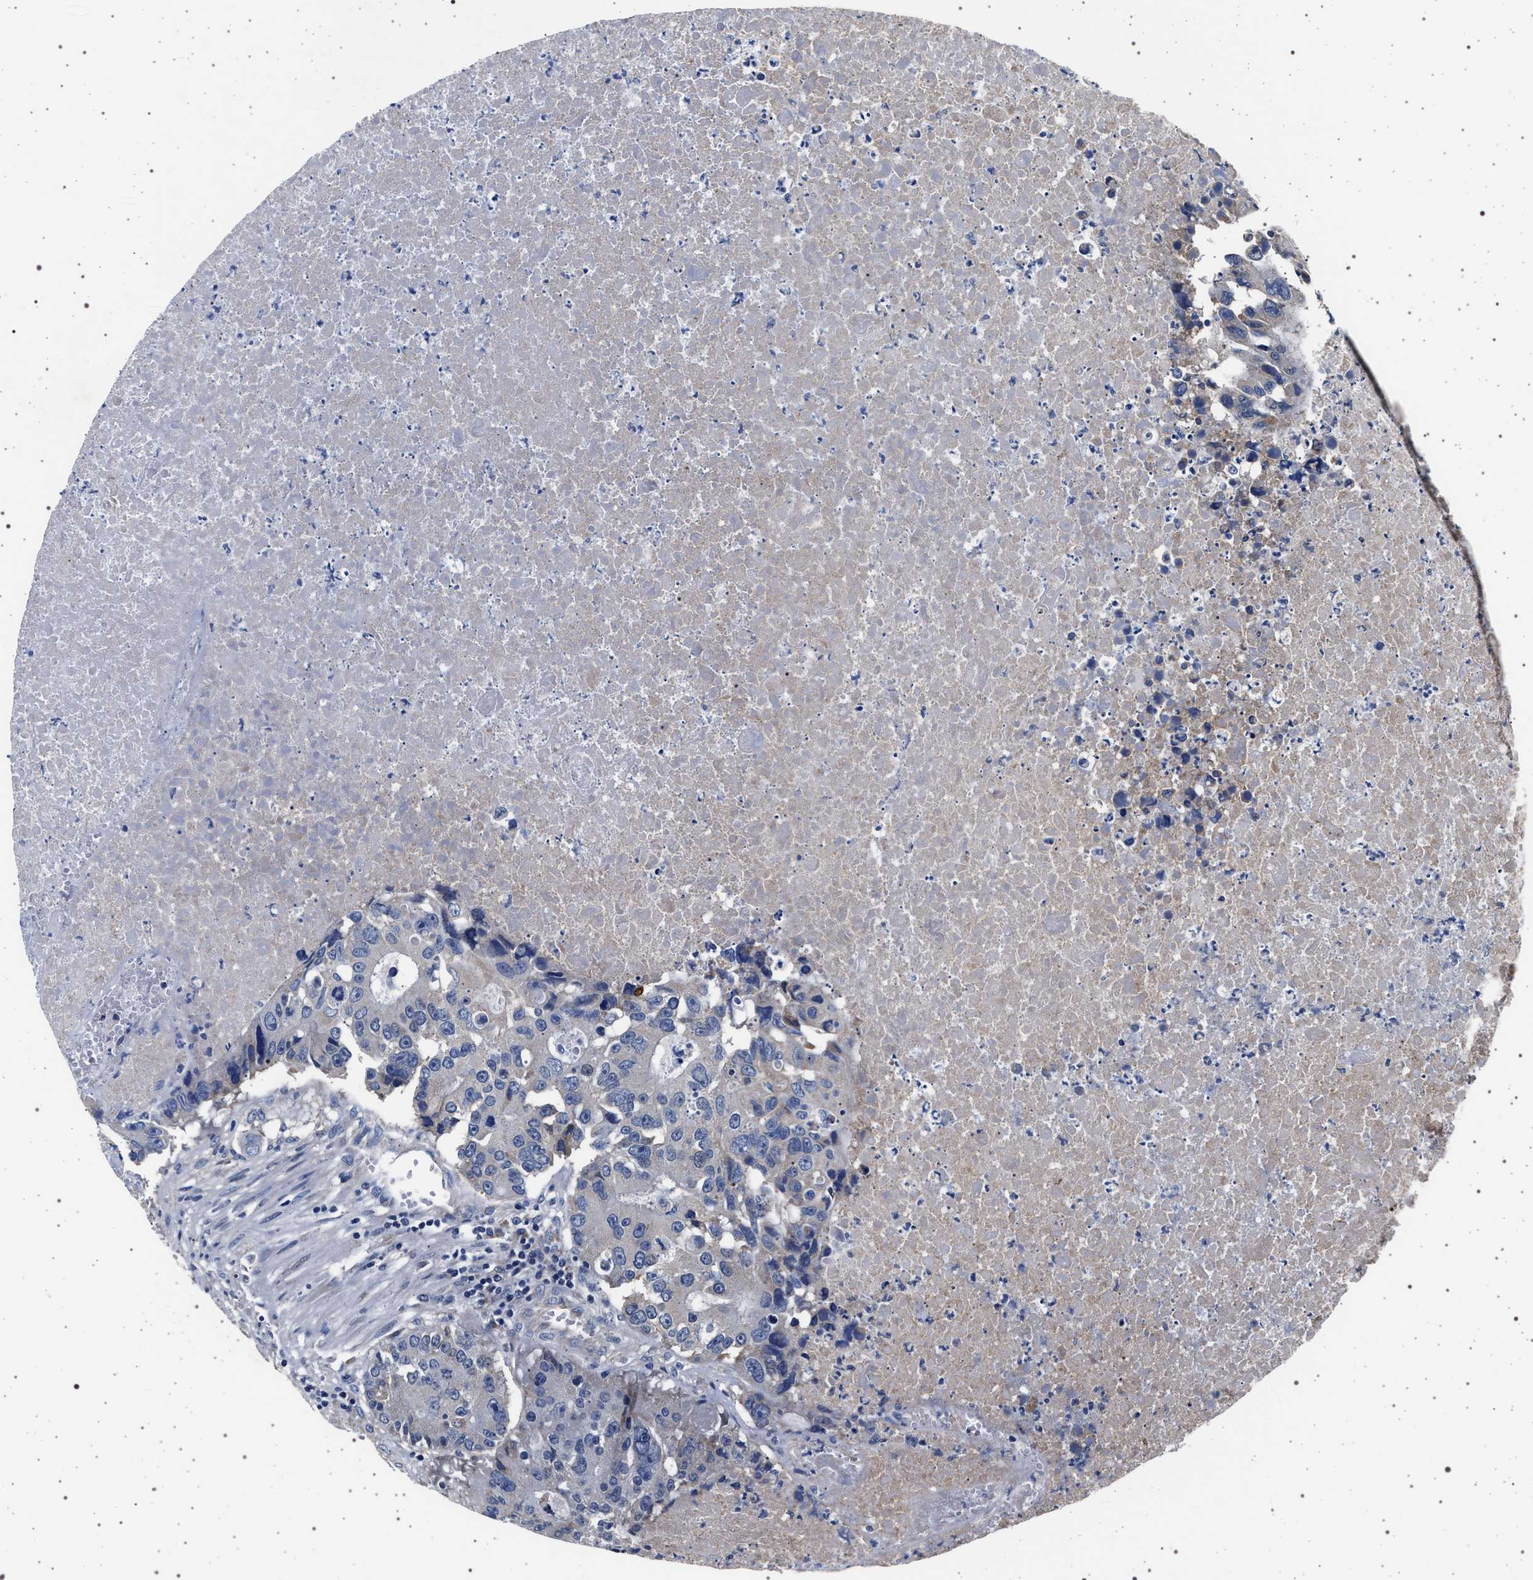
{"staining": {"intensity": "weak", "quantity": "<25%", "location": "cytoplasmic/membranous"}, "tissue": "colorectal cancer", "cell_type": "Tumor cells", "image_type": "cancer", "snomed": [{"axis": "morphology", "description": "Adenocarcinoma, NOS"}, {"axis": "topography", "description": "Colon"}], "caption": "The histopathology image displays no staining of tumor cells in colorectal cancer (adenocarcinoma).", "gene": "MAP3K2", "patient": {"sex": "male", "age": 87}}